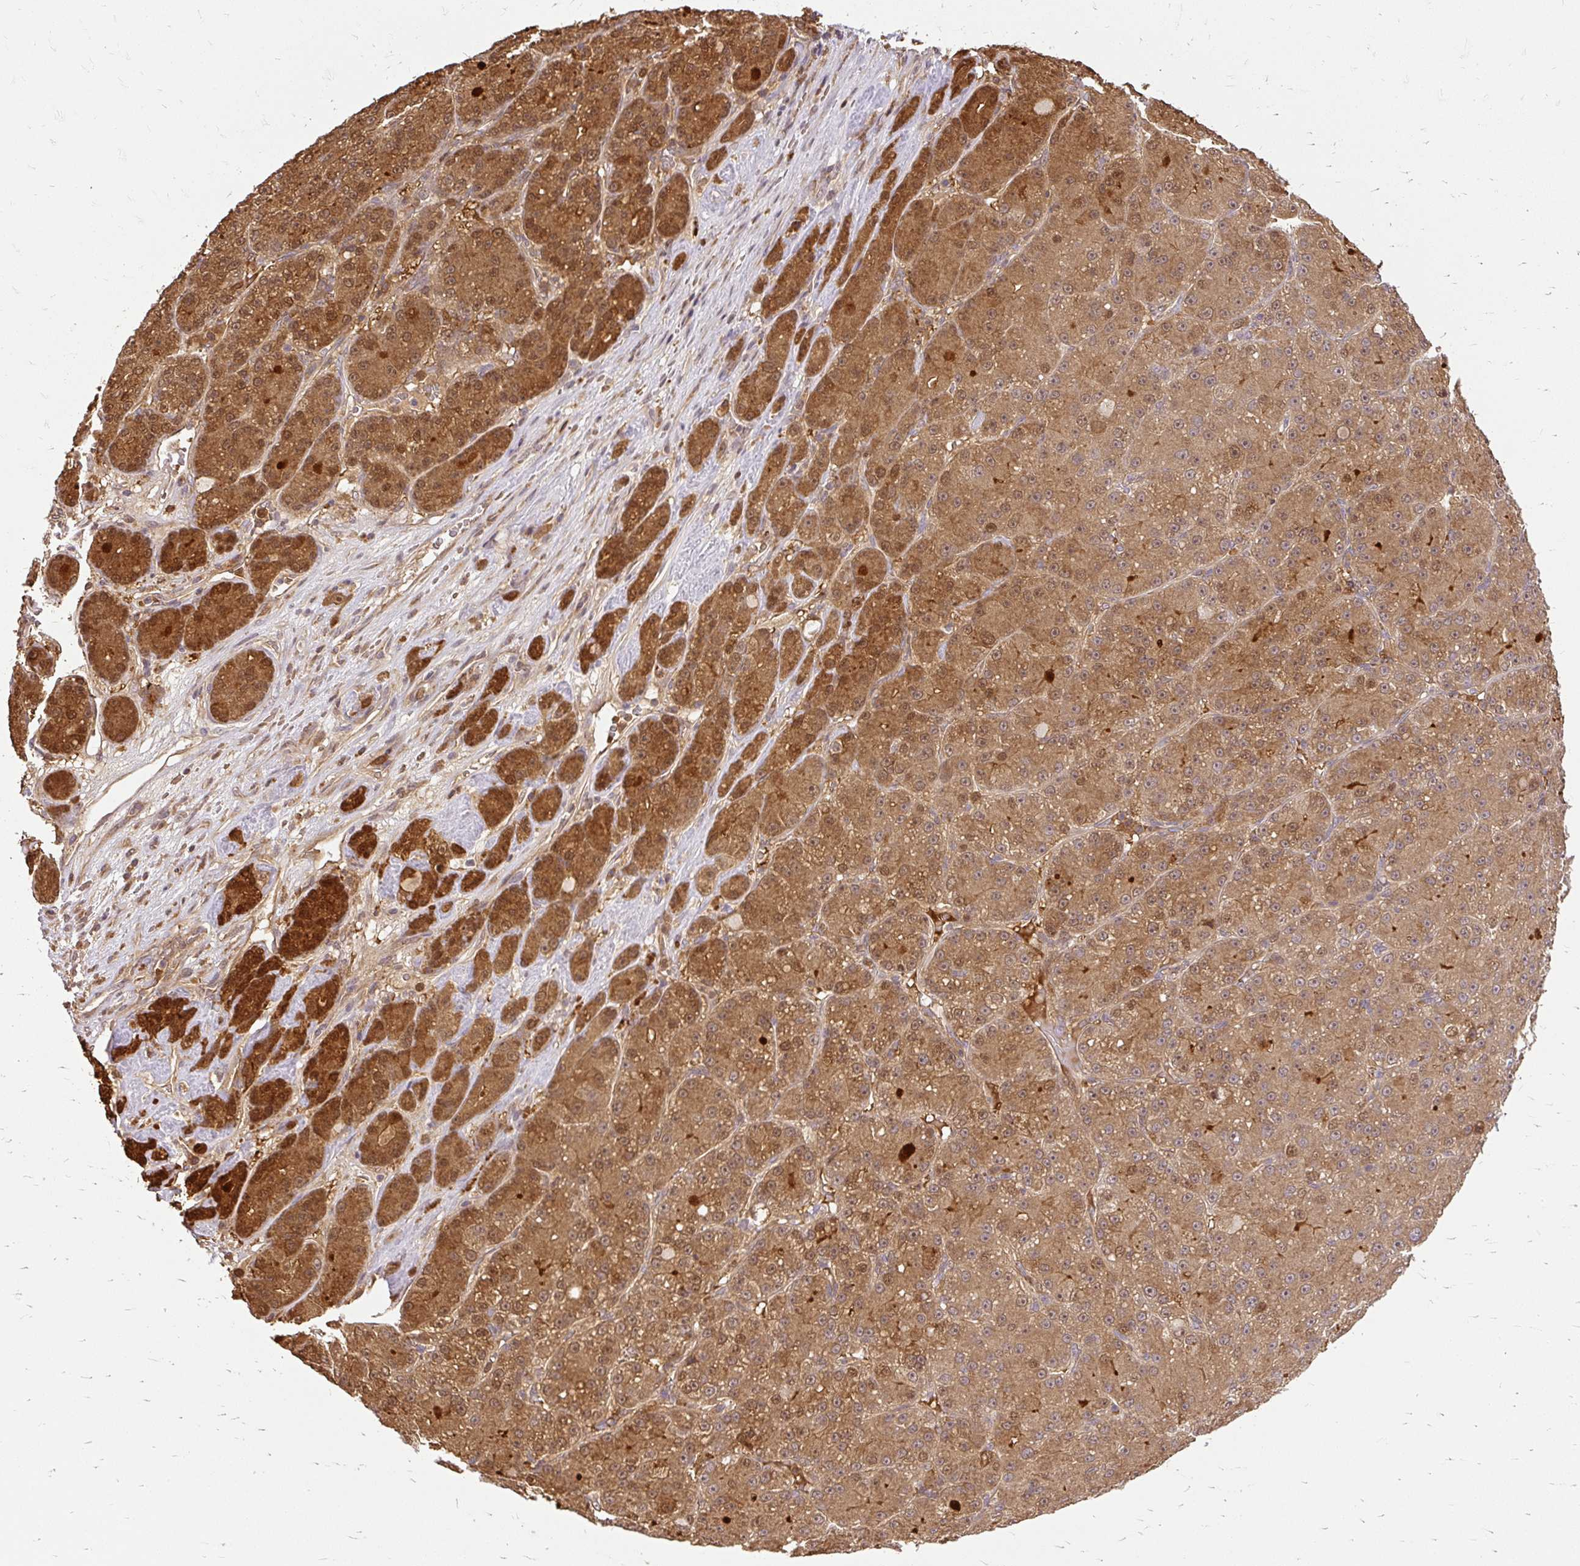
{"staining": {"intensity": "moderate", "quantity": ">75%", "location": "cytoplasmic/membranous,nuclear"}, "tissue": "liver cancer", "cell_type": "Tumor cells", "image_type": "cancer", "snomed": [{"axis": "morphology", "description": "Carcinoma, Hepatocellular, NOS"}, {"axis": "topography", "description": "Liver"}], "caption": "High-power microscopy captured an immunohistochemistry (IHC) histopathology image of liver hepatocellular carcinoma, revealing moderate cytoplasmic/membranous and nuclear expression in approximately >75% of tumor cells. The protein is shown in brown color, while the nuclei are stained blue.", "gene": "AP5S1", "patient": {"sex": "male", "age": 67}}